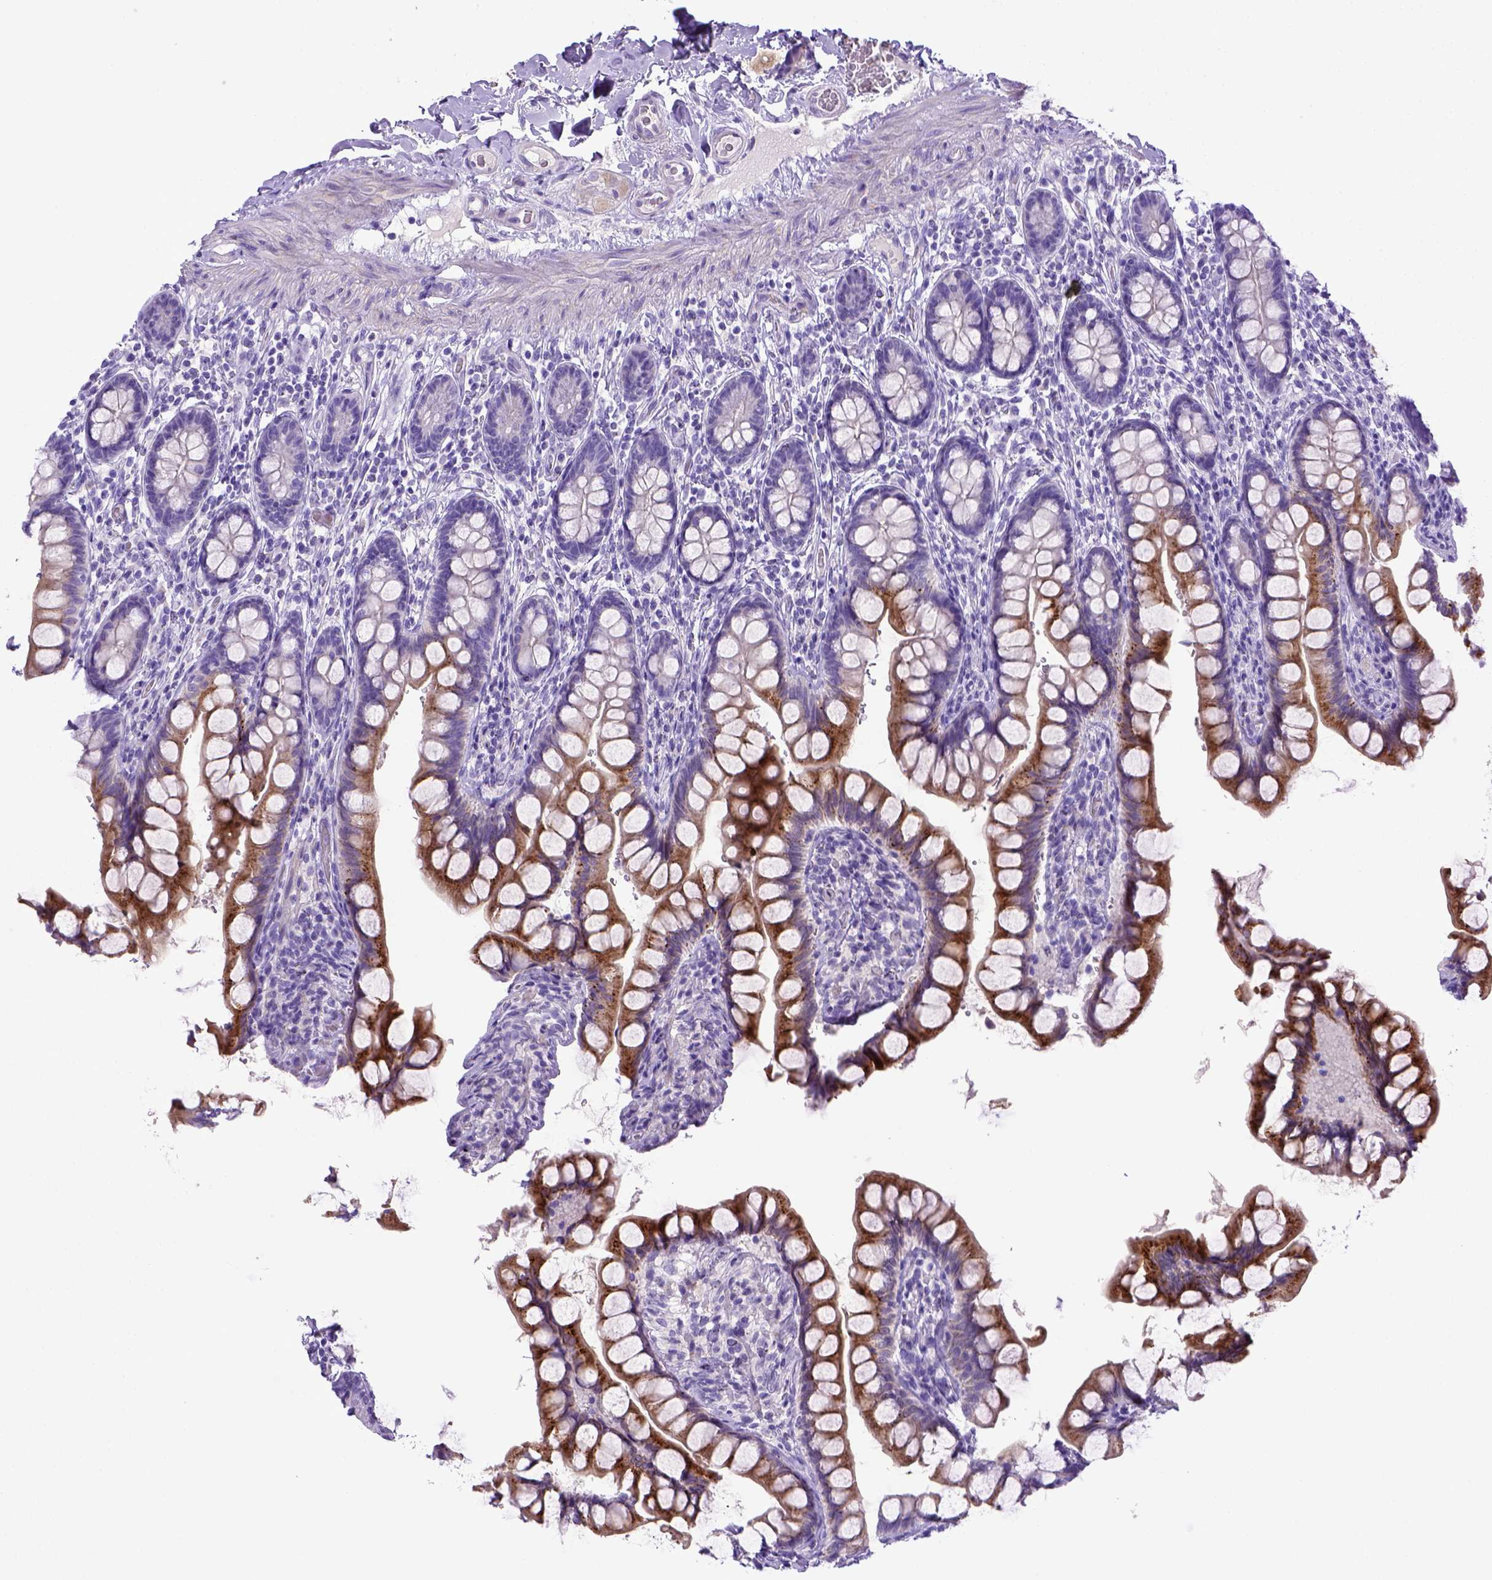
{"staining": {"intensity": "strong", "quantity": "25%-75%", "location": "cytoplasmic/membranous"}, "tissue": "small intestine", "cell_type": "Glandular cells", "image_type": "normal", "snomed": [{"axis": "morphology", "description": "Normal tissue, NOS"}, {"axis": "topography", "description": "Small intestine"}], "caption": "A brown stain highlights strong cytoplasmic/membranous expression of a protein in glandular cells of benign small intestine.", "gene": "BAAT", "patient": {"sex": "male", "age": 70}}